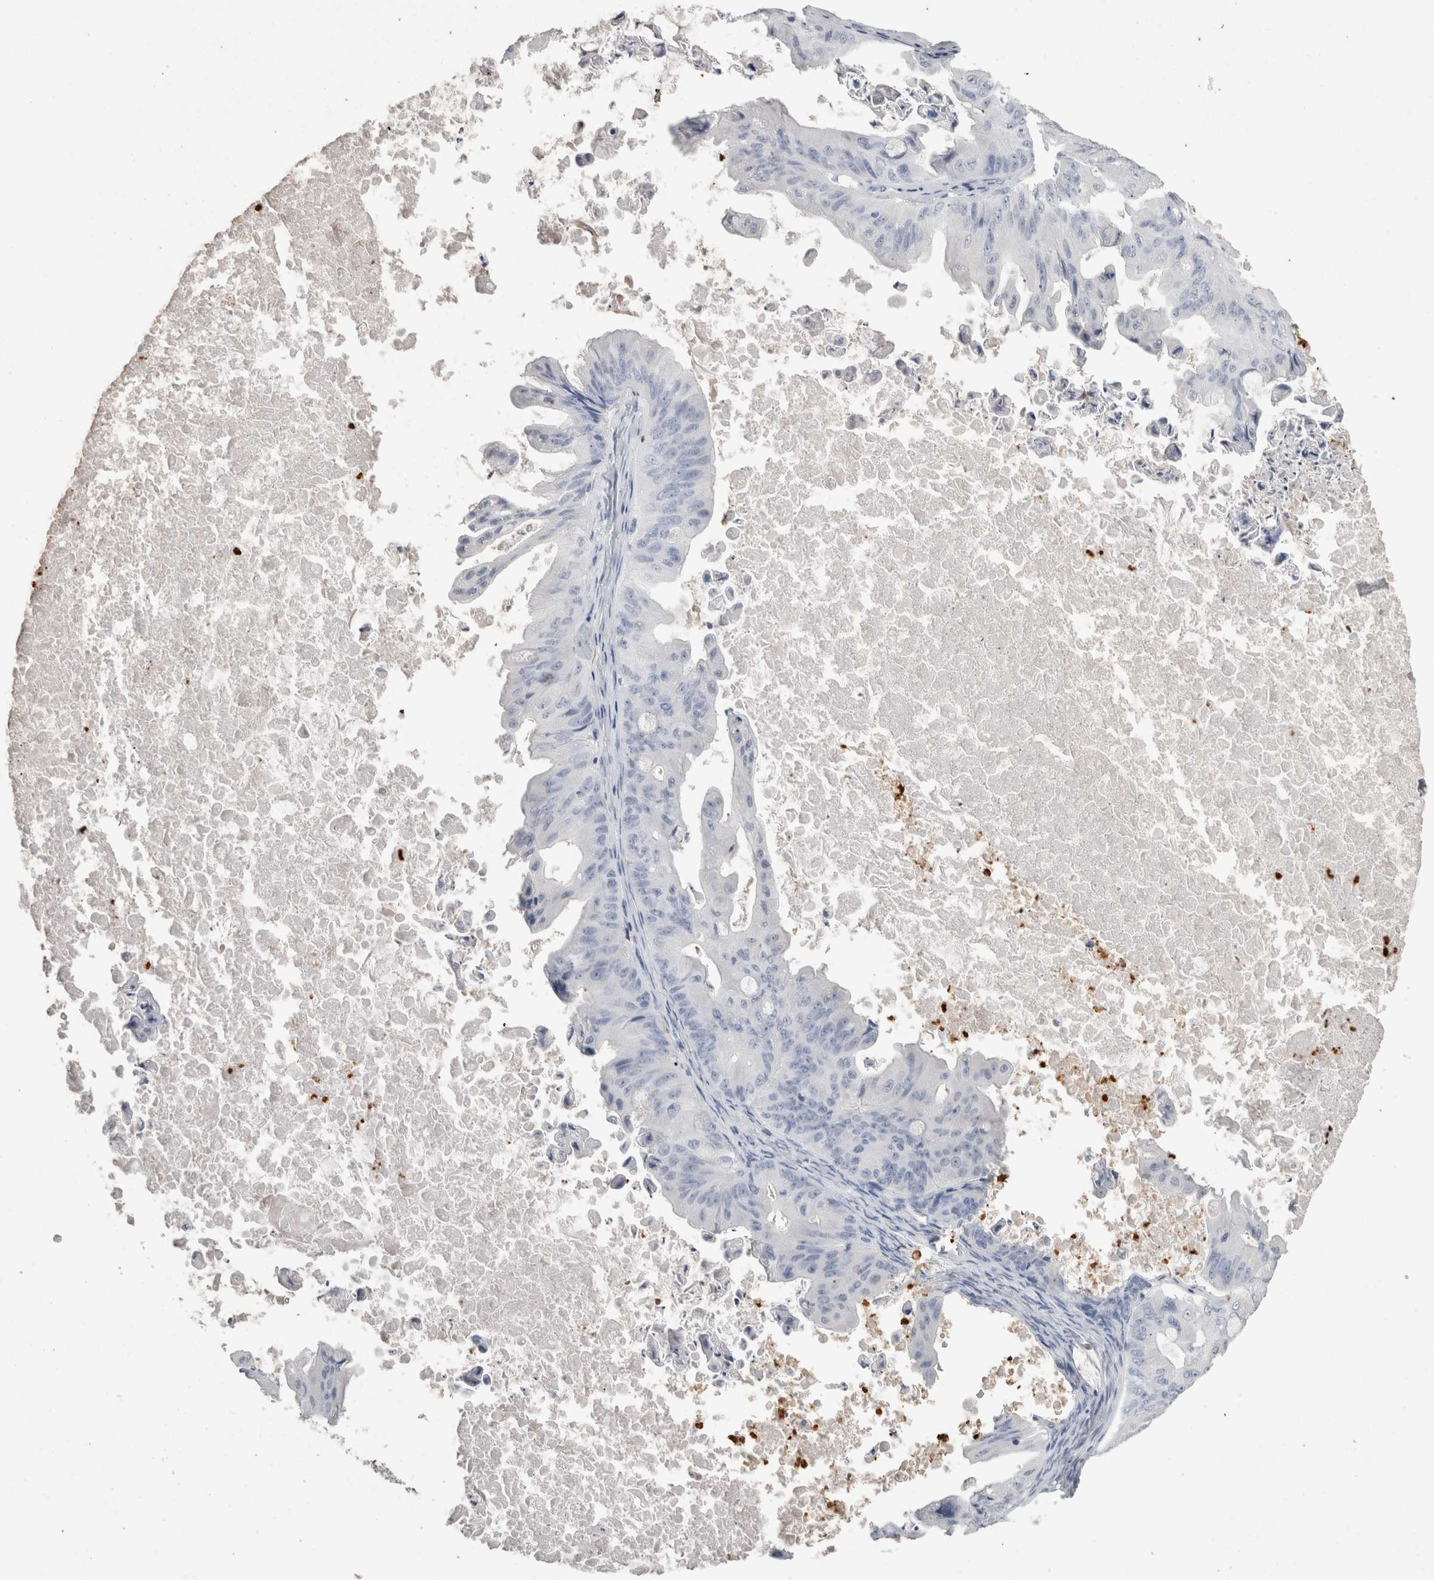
{"staining": {"intensity": "negative", "quantity": "none", "location": "none"}, "tissue": "ovarian cancer", "cell_type": "Tumor cells", "image_type": "cancer", "snomed": [{"axis": "morphology", "description": "Cystadenocarcinoma, mucinous, NOS"}, {"axis": "topography", "description": "Ovary"}], "caption": "This is an IHC micrograph of ovarian cancer (mucinous cystadenocarcinoma). There is no staining in tumor cells.", "gene": "S100A12", "patient": {"sex": "female", "age": 37}}